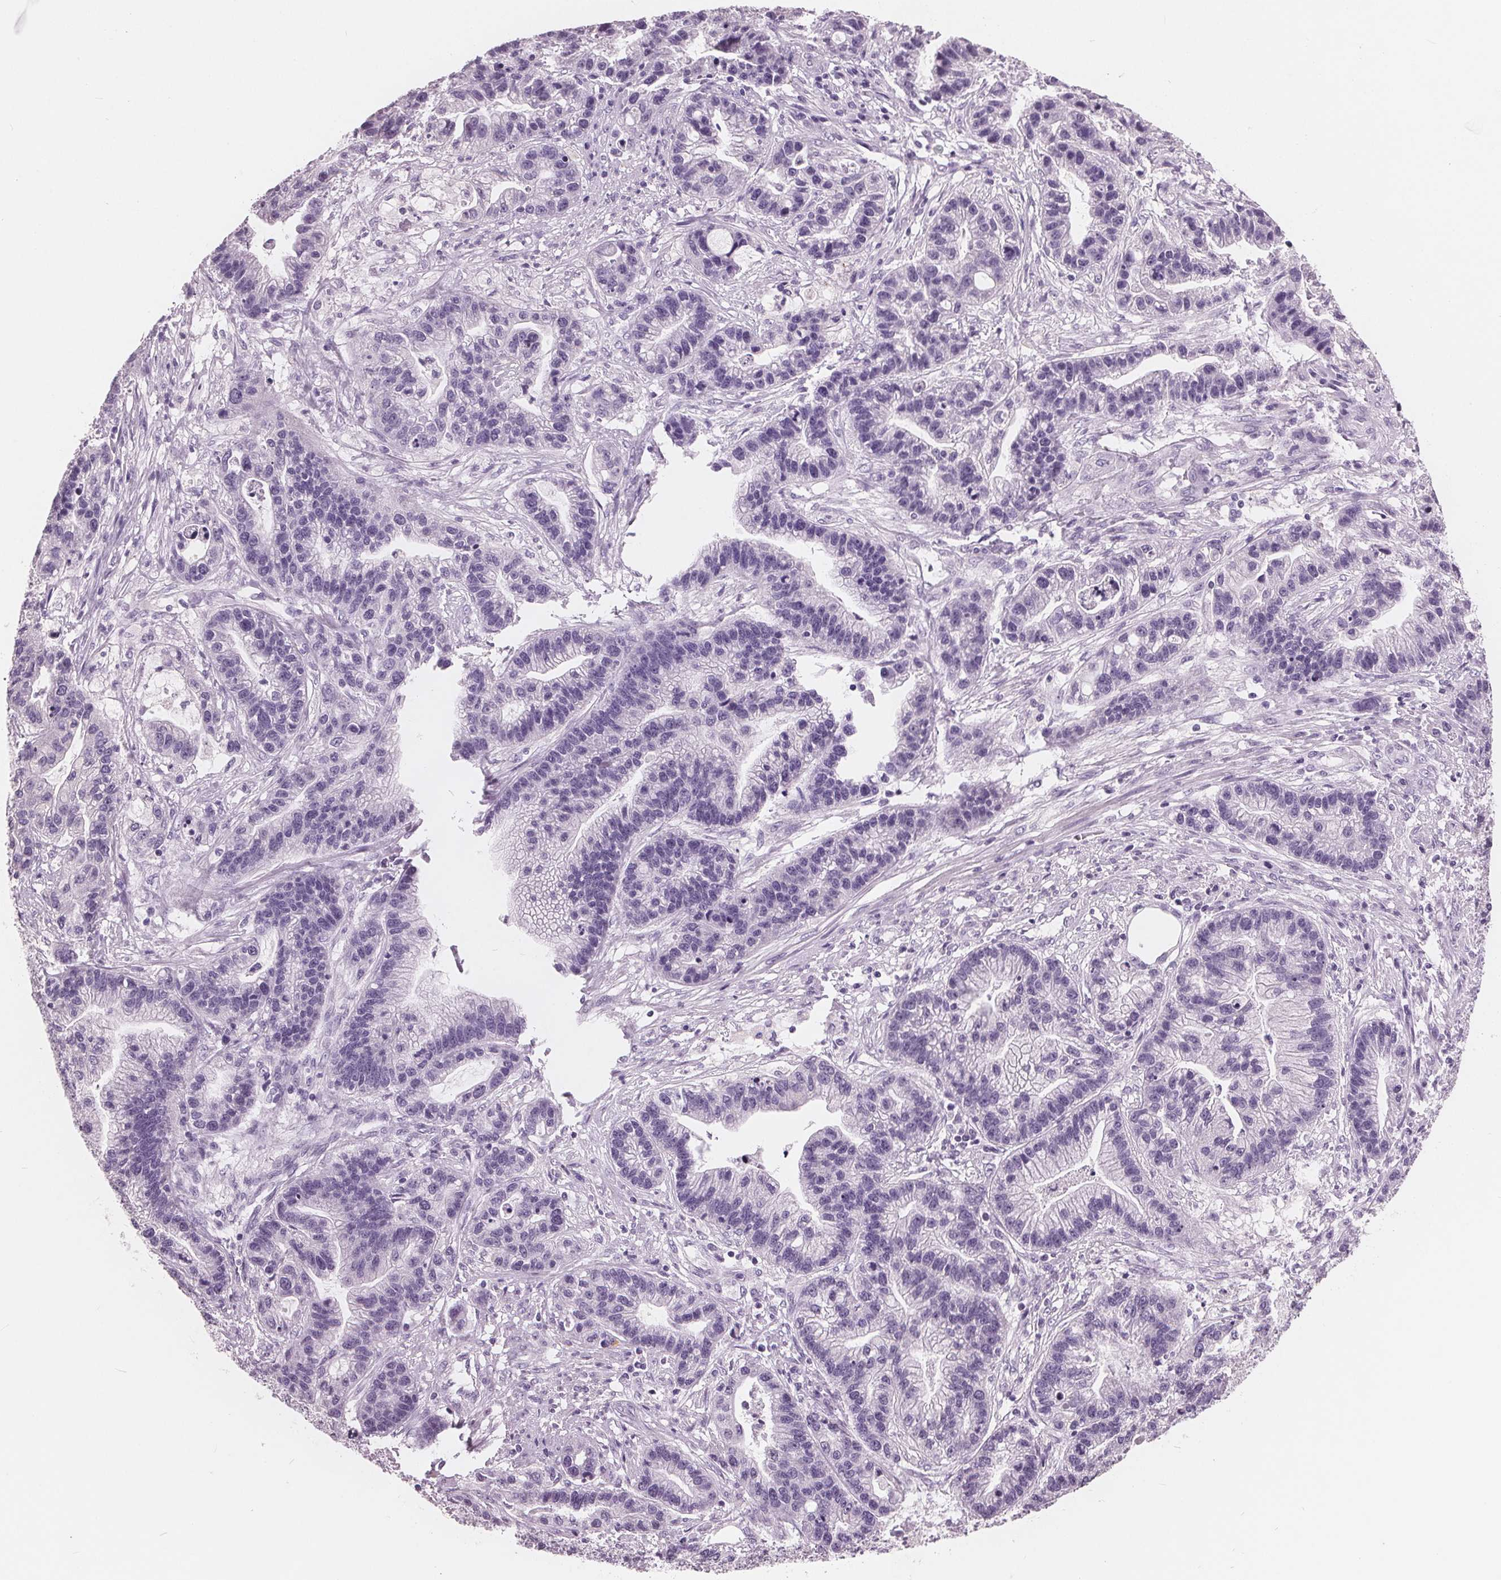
{"staining": {"intensity": "negative", "quantity": "none", "location": "none"}, "tissue": "stomach cancer", "cell_type": "Tumor cells", "image_type": "cancer", "snomed": [{"axis": "morphology", "description": "Adenocarcinoma, NOS"}, {"axis": "topography", "description": "Stomach"}], "caption": "There is no significant positivity in tumor cells of stomach adenocarcinoma.", "gene": "AMBP", "patient": {"sex": "male", "age": 83}}